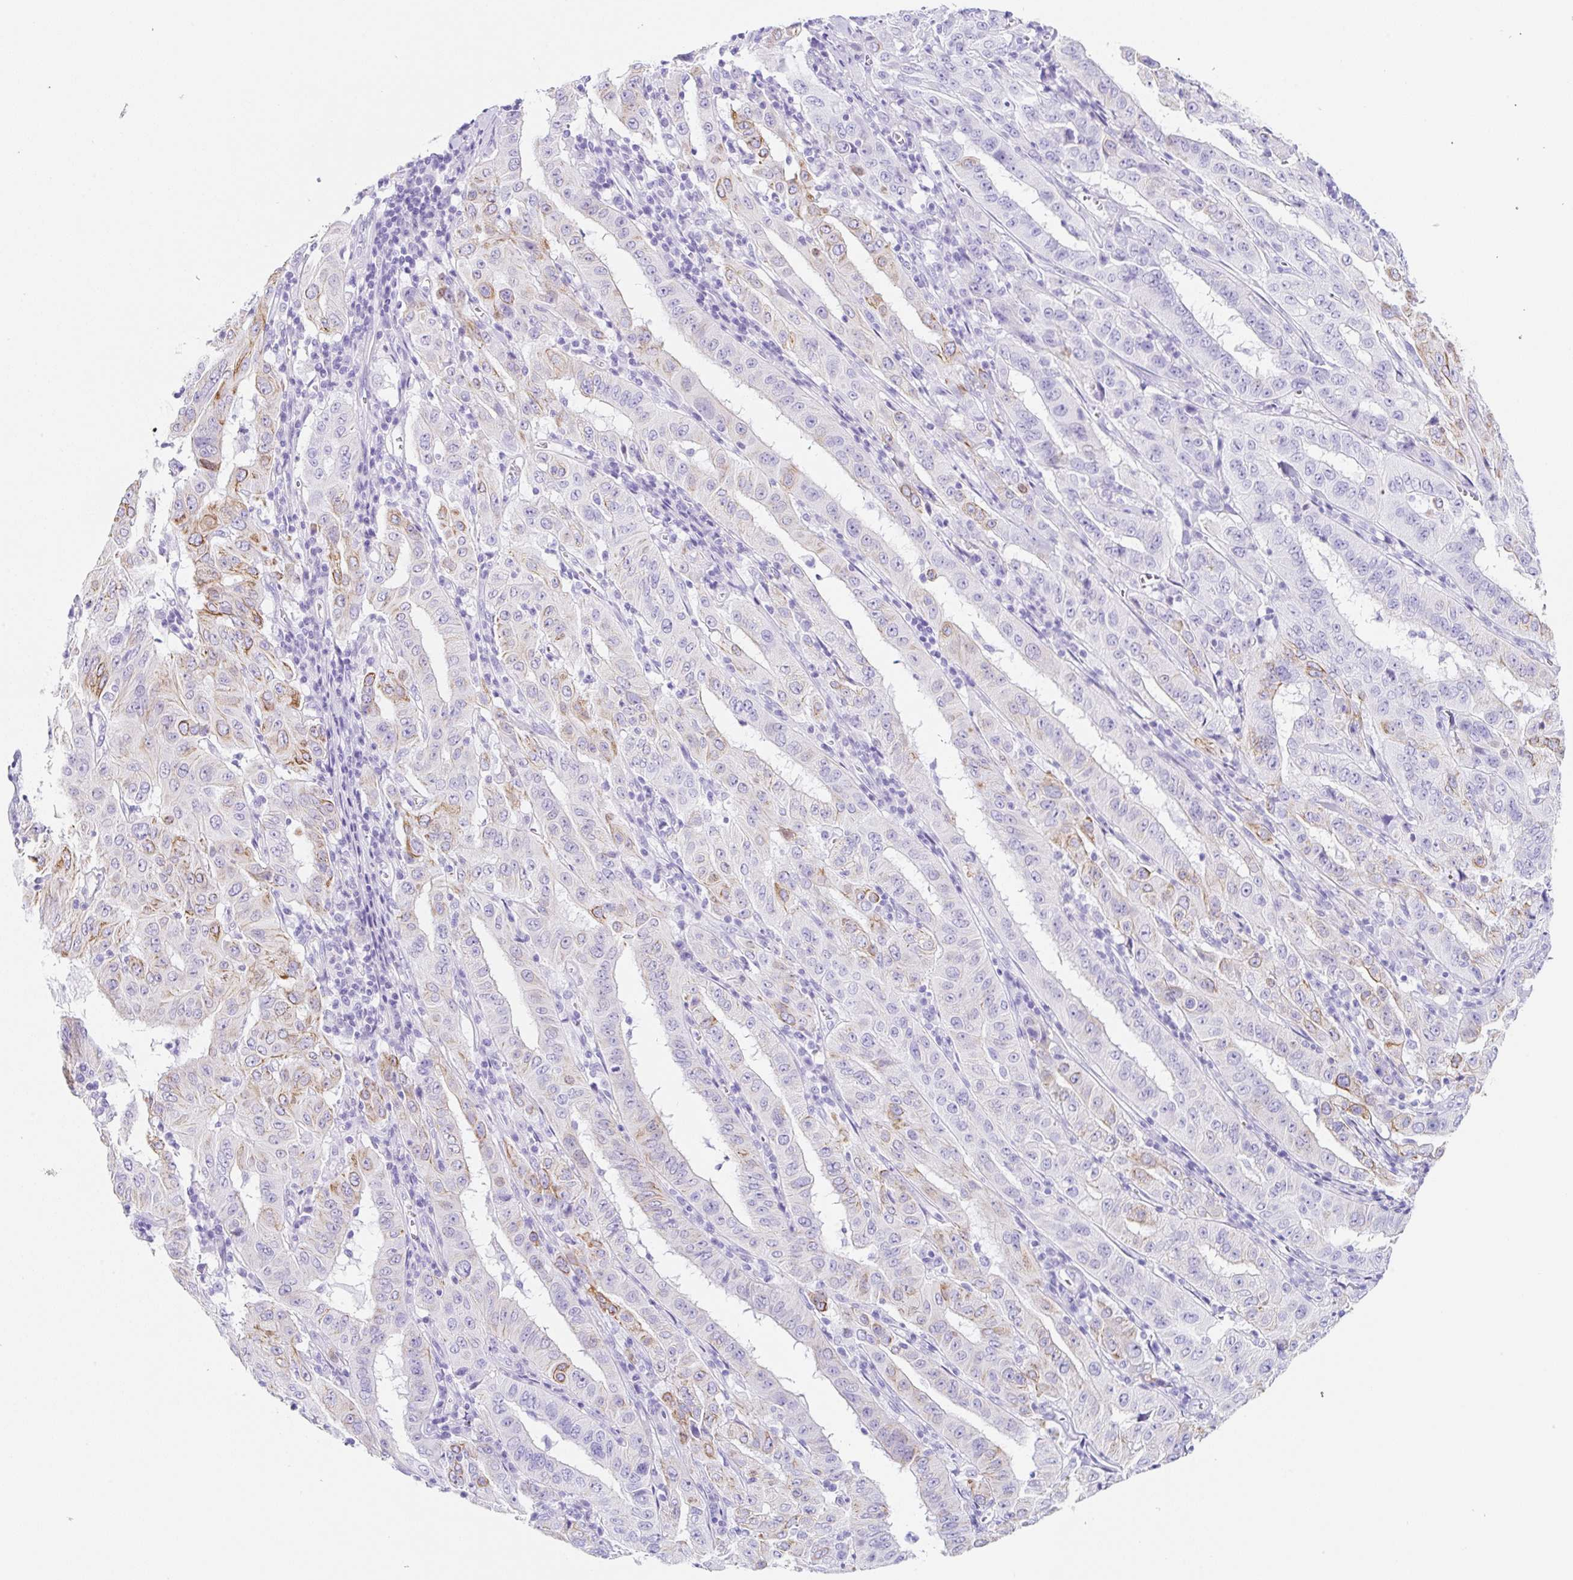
{"staining": {"intensity": "moderate", "quantity": "<25%", "location": "cytoplasmic/membranous"}, "tissue": "pancreatic cancer", "cell_type": "Tumor cells", "image_type": "cancer", "snomed": [{"axis": "morphology", "description": "Adenocarcinoma, NOS"}, {"axis": "topography", "description": "Pancreas"}], "caption": "Protein expression analysis of human pancreatic cancer (adenocarcinoma) reveals moderate cytoplasmic/membranous positivity in approximately <25% of tumor cells.", "gene": "CLDND2", "patient": {"sex": "male", "age": 63}}